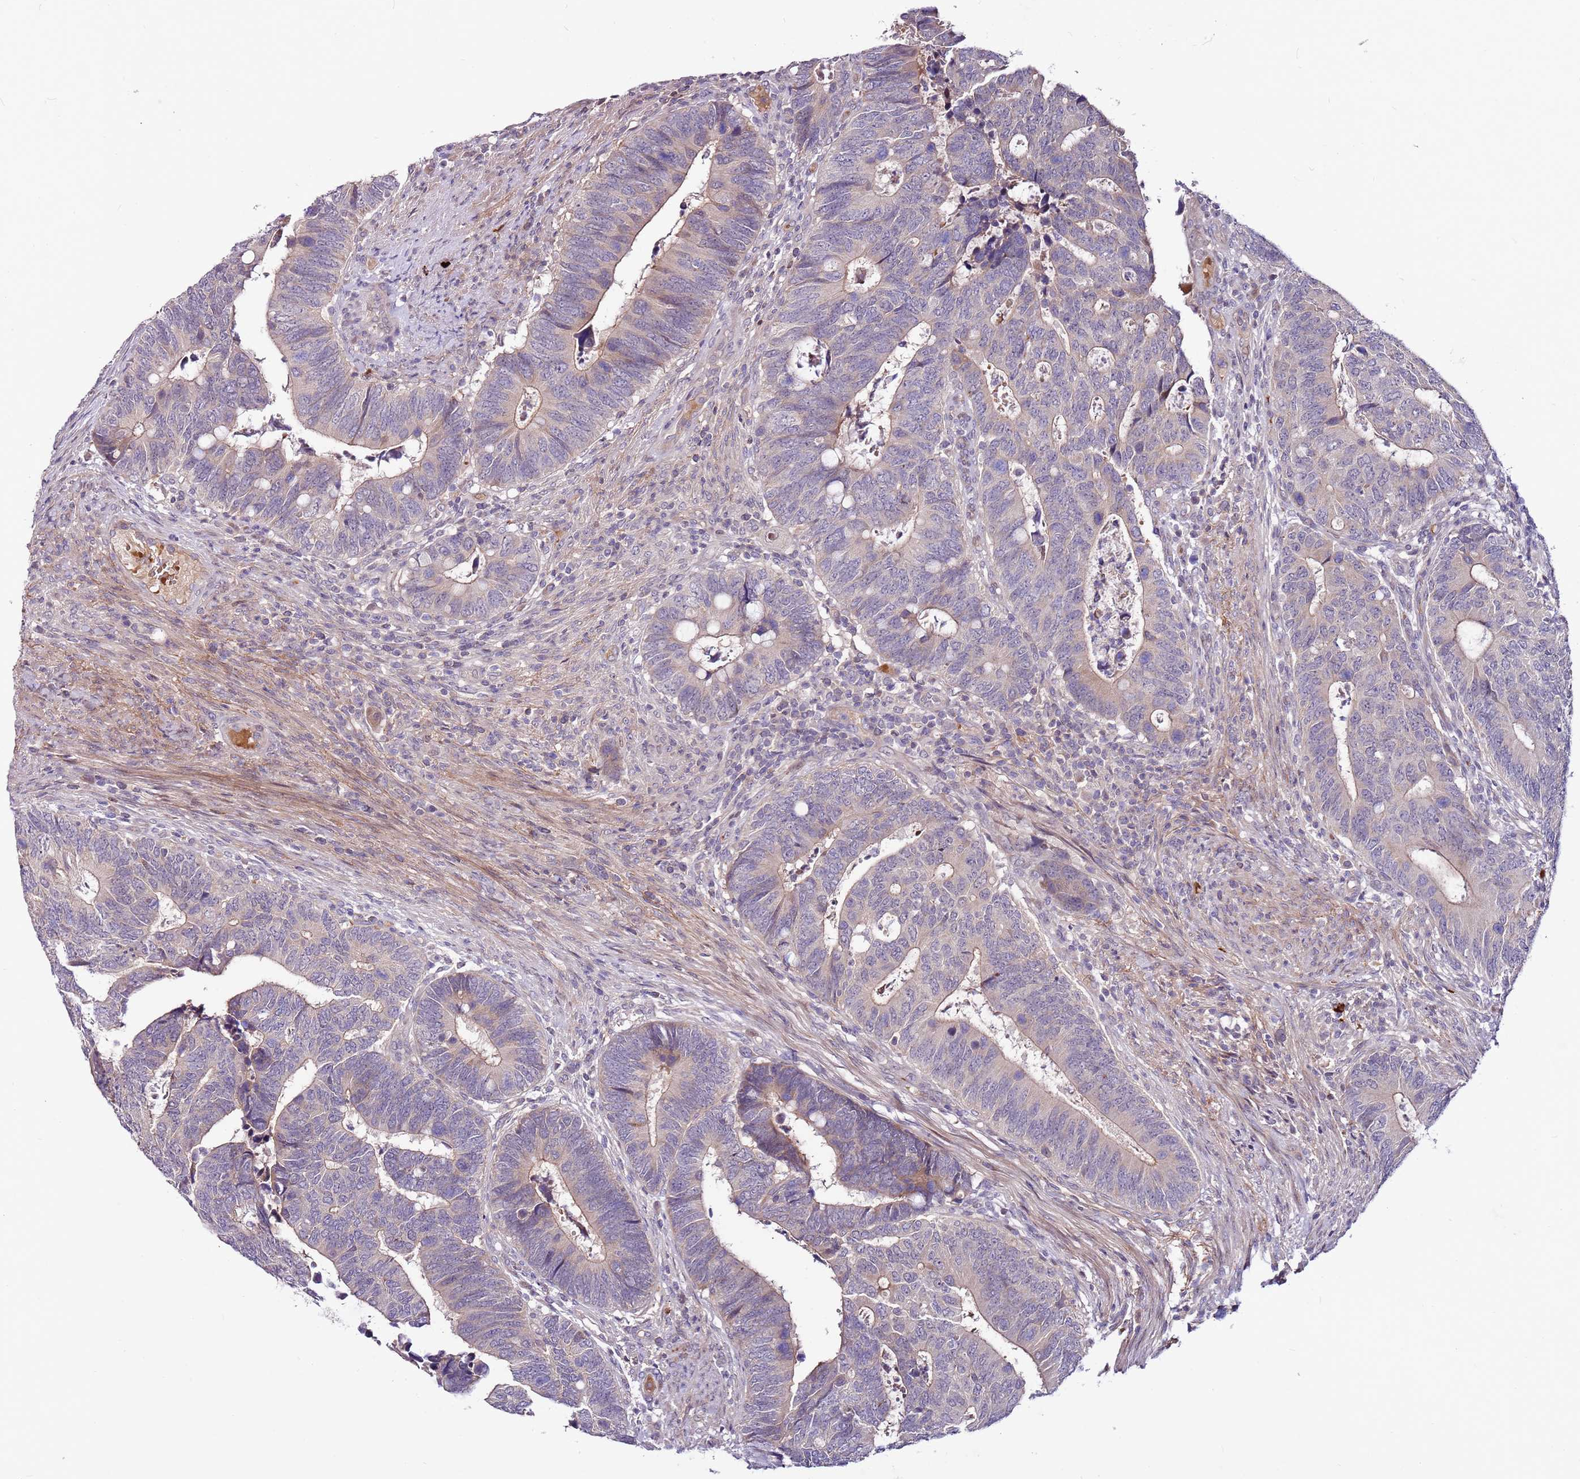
{"staining": {"intensity": "weak", "quantity": "<25%", "location": "cytoplasmic/membranous"}, "tissue": "colorectal cancer", "cell_type": "Tumor cells", "image_type": "cancer", "snomed": [{"axis": "morphology", "description": "Adenocarcinoma, NOS"}, {"axis": "topography", "description": "Colon"}], "caption": "DAB immunohistochemical staining of adenocarcinoma (colorectal) shows no significant expression in tumor cells. The staining was performed using DAB (3,3'-diaminobenzidine) to visualize the protein expression in brown, while the nuclei were stained in blue with hematoxylin (Magnification: 20x).", "gene": "MTG2", "patient": {"sex": "male", "age": 87}}